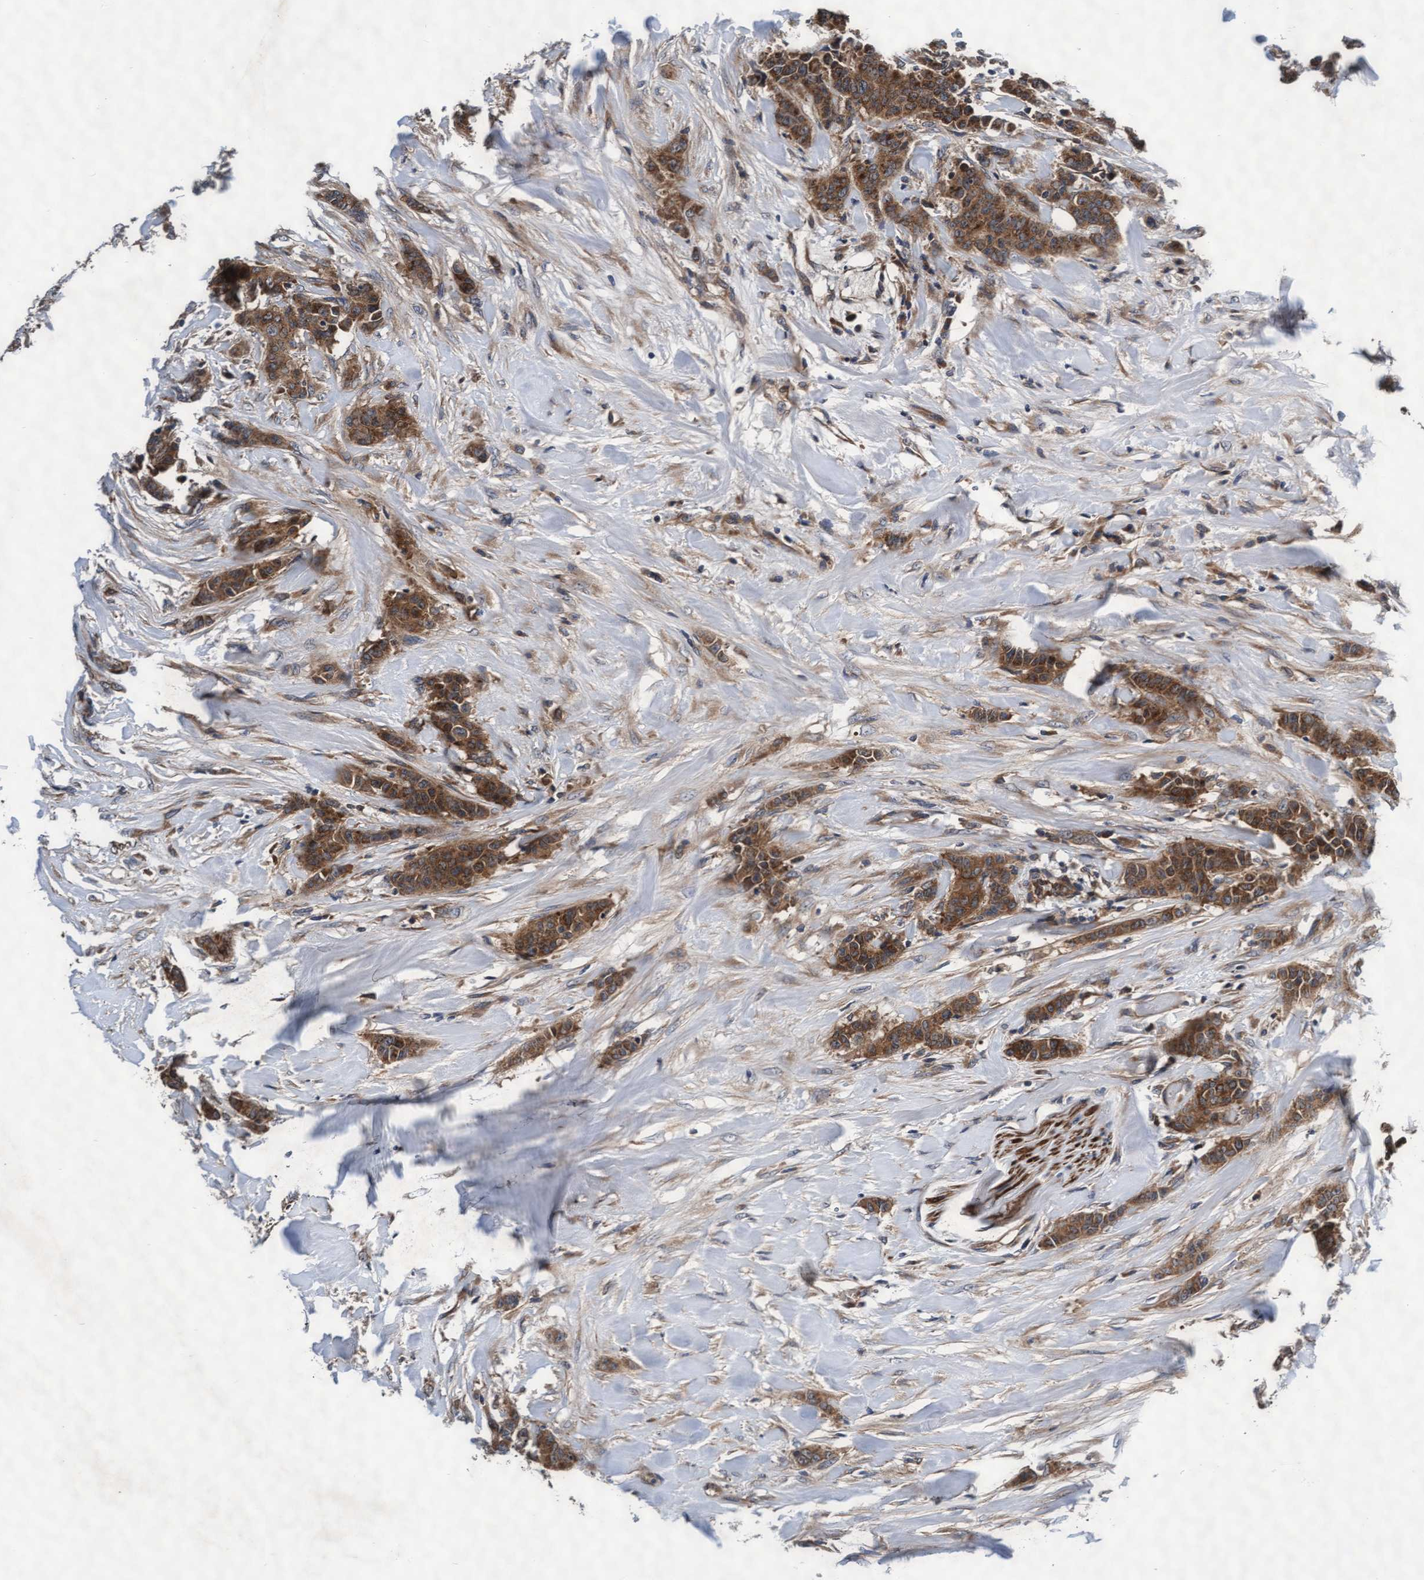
{"staining": {"intensity": "moderate", "quantity": ">75%", "location": "cytoplasmic/membranous"}, "tissue": "breast cancer", "cell_type": "Tumor cells", "image_type": "cancer", "snomed": [{"axis": "morphology", "description": "Normal tissue, NOS"}, {"axis": "morphology", "description": "Duct carcinoma"}, {"axis": "topography", "description": "Breast"}], "caption": "This is a histology image of immunohistochemistry staining of breast cancer, which shows moderate positivity in the cytoplasmic/membranous of tumor cells.", "gene": "EFCAB13", "patient": {"sex": "female", "age": 40}}